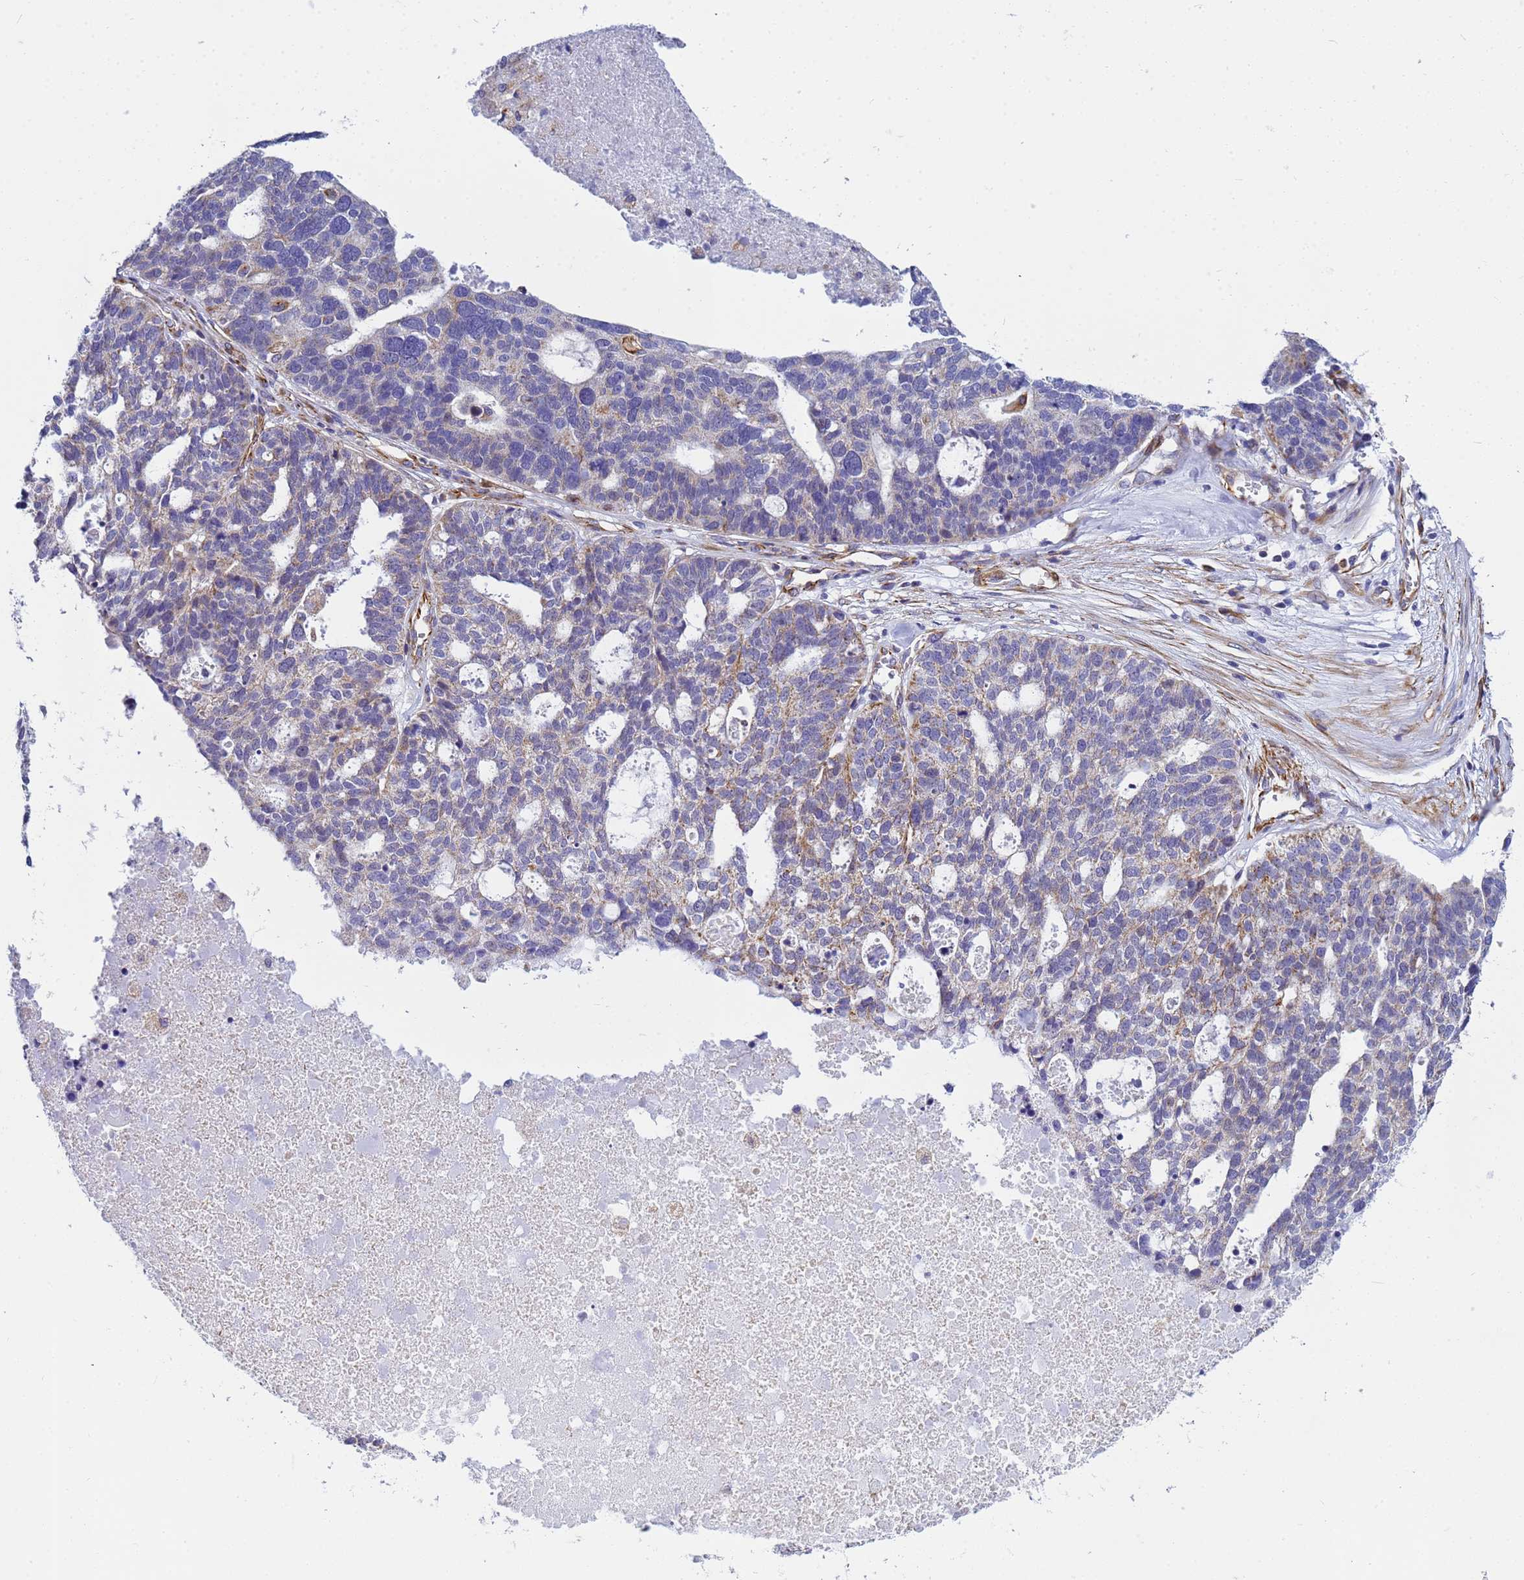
{"staining": {"intensity": "moderate", "quantity": "25%-75%", "location": "cytoplasmic/membranous"}, "tissue": "ovarian cancer", "cell_type": "Tumor cells", "image_type": "cancer", "snomed": [{"axis": "morphology", "description": "Cystadenocarcinoma, serous, NOS"}, {"axis": "topography", "description": "Ovary"}], "caption": "A histopathology image showing moderate cytoplasmic/membranous staining in about 25%-75% of tumor cells in serous cystadenocarcinoma (ovarian), as visualized by brown immunohistochemical staining.", "gene": "UBXN2B", "patient": {"sex": "female", "age": 59}}